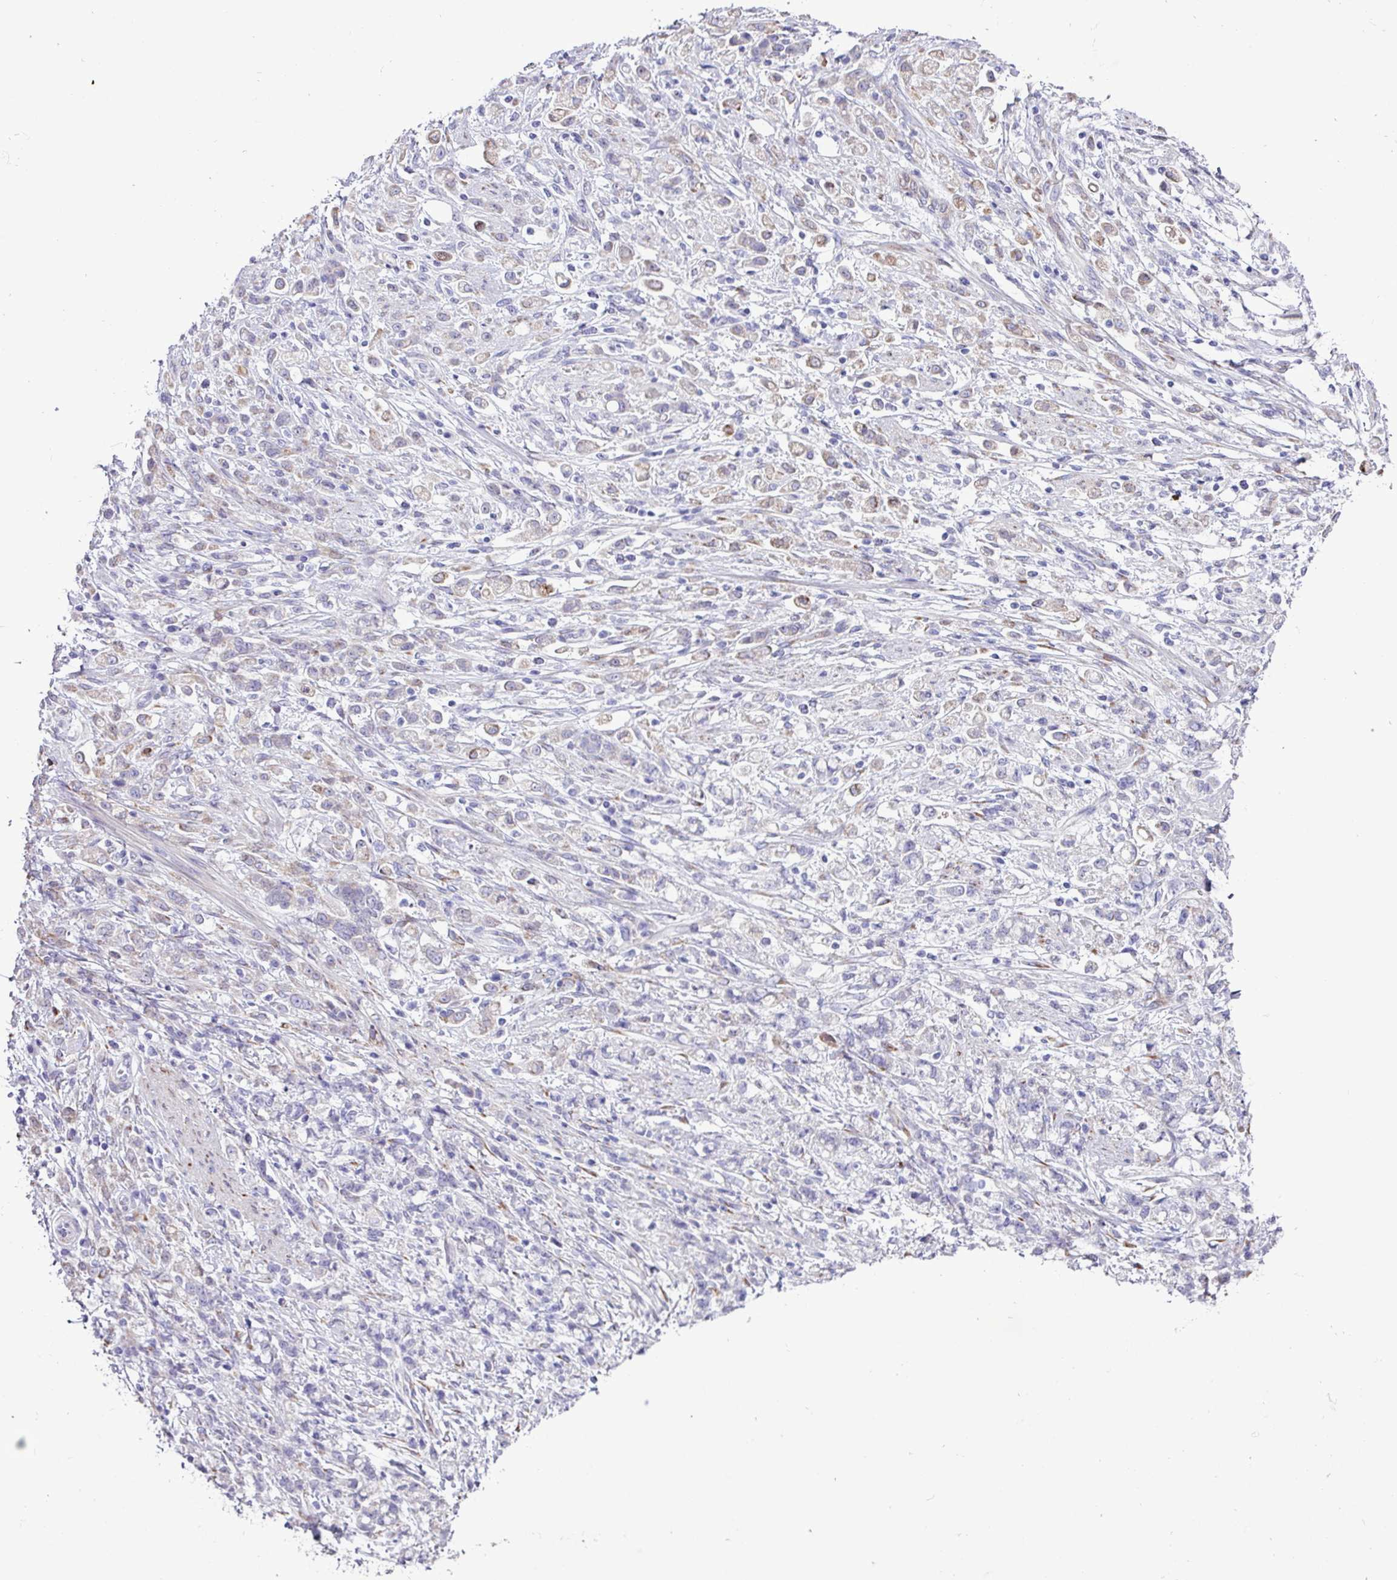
{"staining": {"intensity": "moderate", "quantity": "<25%", "location": "cytoplasmic/membranous"}, "tissue": "stomach cancer", "cell_type": "Tumor cells", "image_type": "cancer", "snomed": [{"axis": "morphology", "description": "Adenocarcinoma, NOS"}, {"axis": "topography", "description": "Stomach"}], "caption": "Tumor cells display moderate cytoplasmic/membranous expression in about <25% of cells in adenocarcinoma (stomach).", "gene": "PPP1R35", "patient": {"sex": "female", "age": 60}}